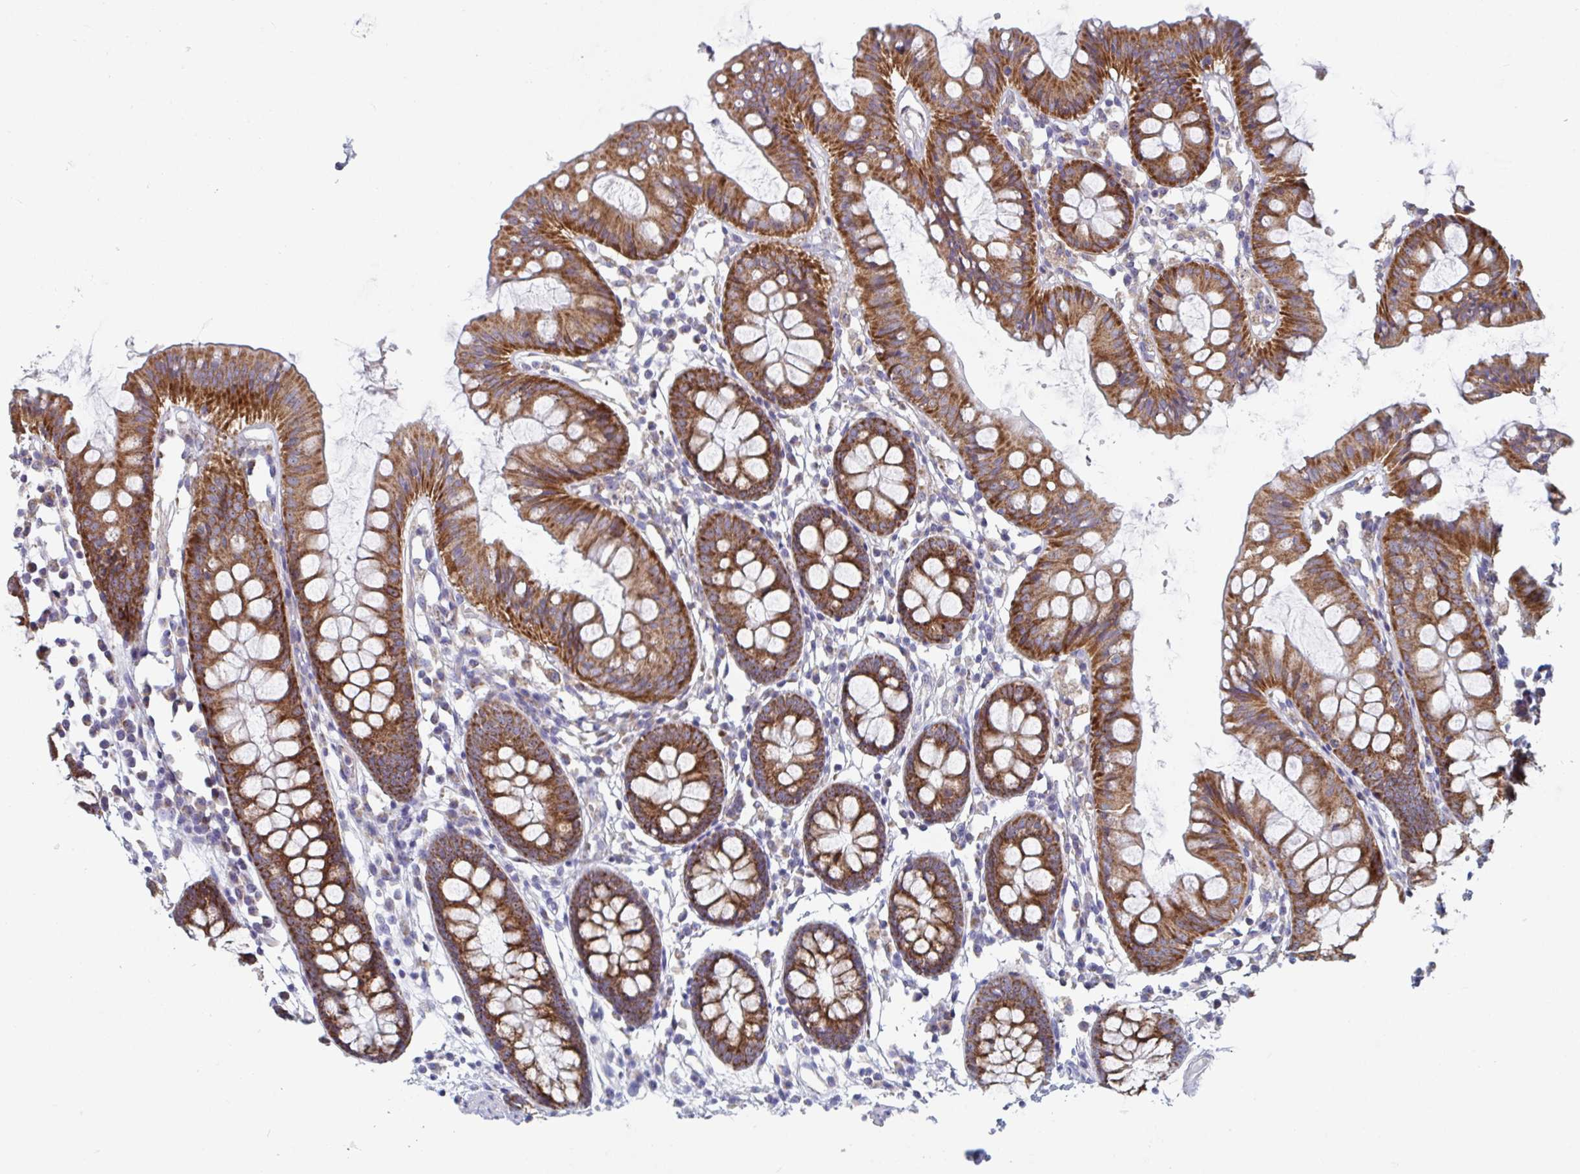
{"staining": {"intensity": "moderate", "quantity": "<25%", "location": "cytoplasmic/membranous"}, "tissue": "colon", "cell_type": "Endothelial cells", "image_type": "normal", "snomed": [{"axis": "morphology", "description": "Normal tissue, NOS"}, {"axis": "topography", "description": "Colon"}], "caption": "A histopathology image showing moderate cytoplasmic/membranous positivity in about <25% of endothelial cells in unremarkable colon, as visualized by brown immunohistochemical staining.", "gene": "MRPL53", "patient": {"sex": "female", "age": 84}}